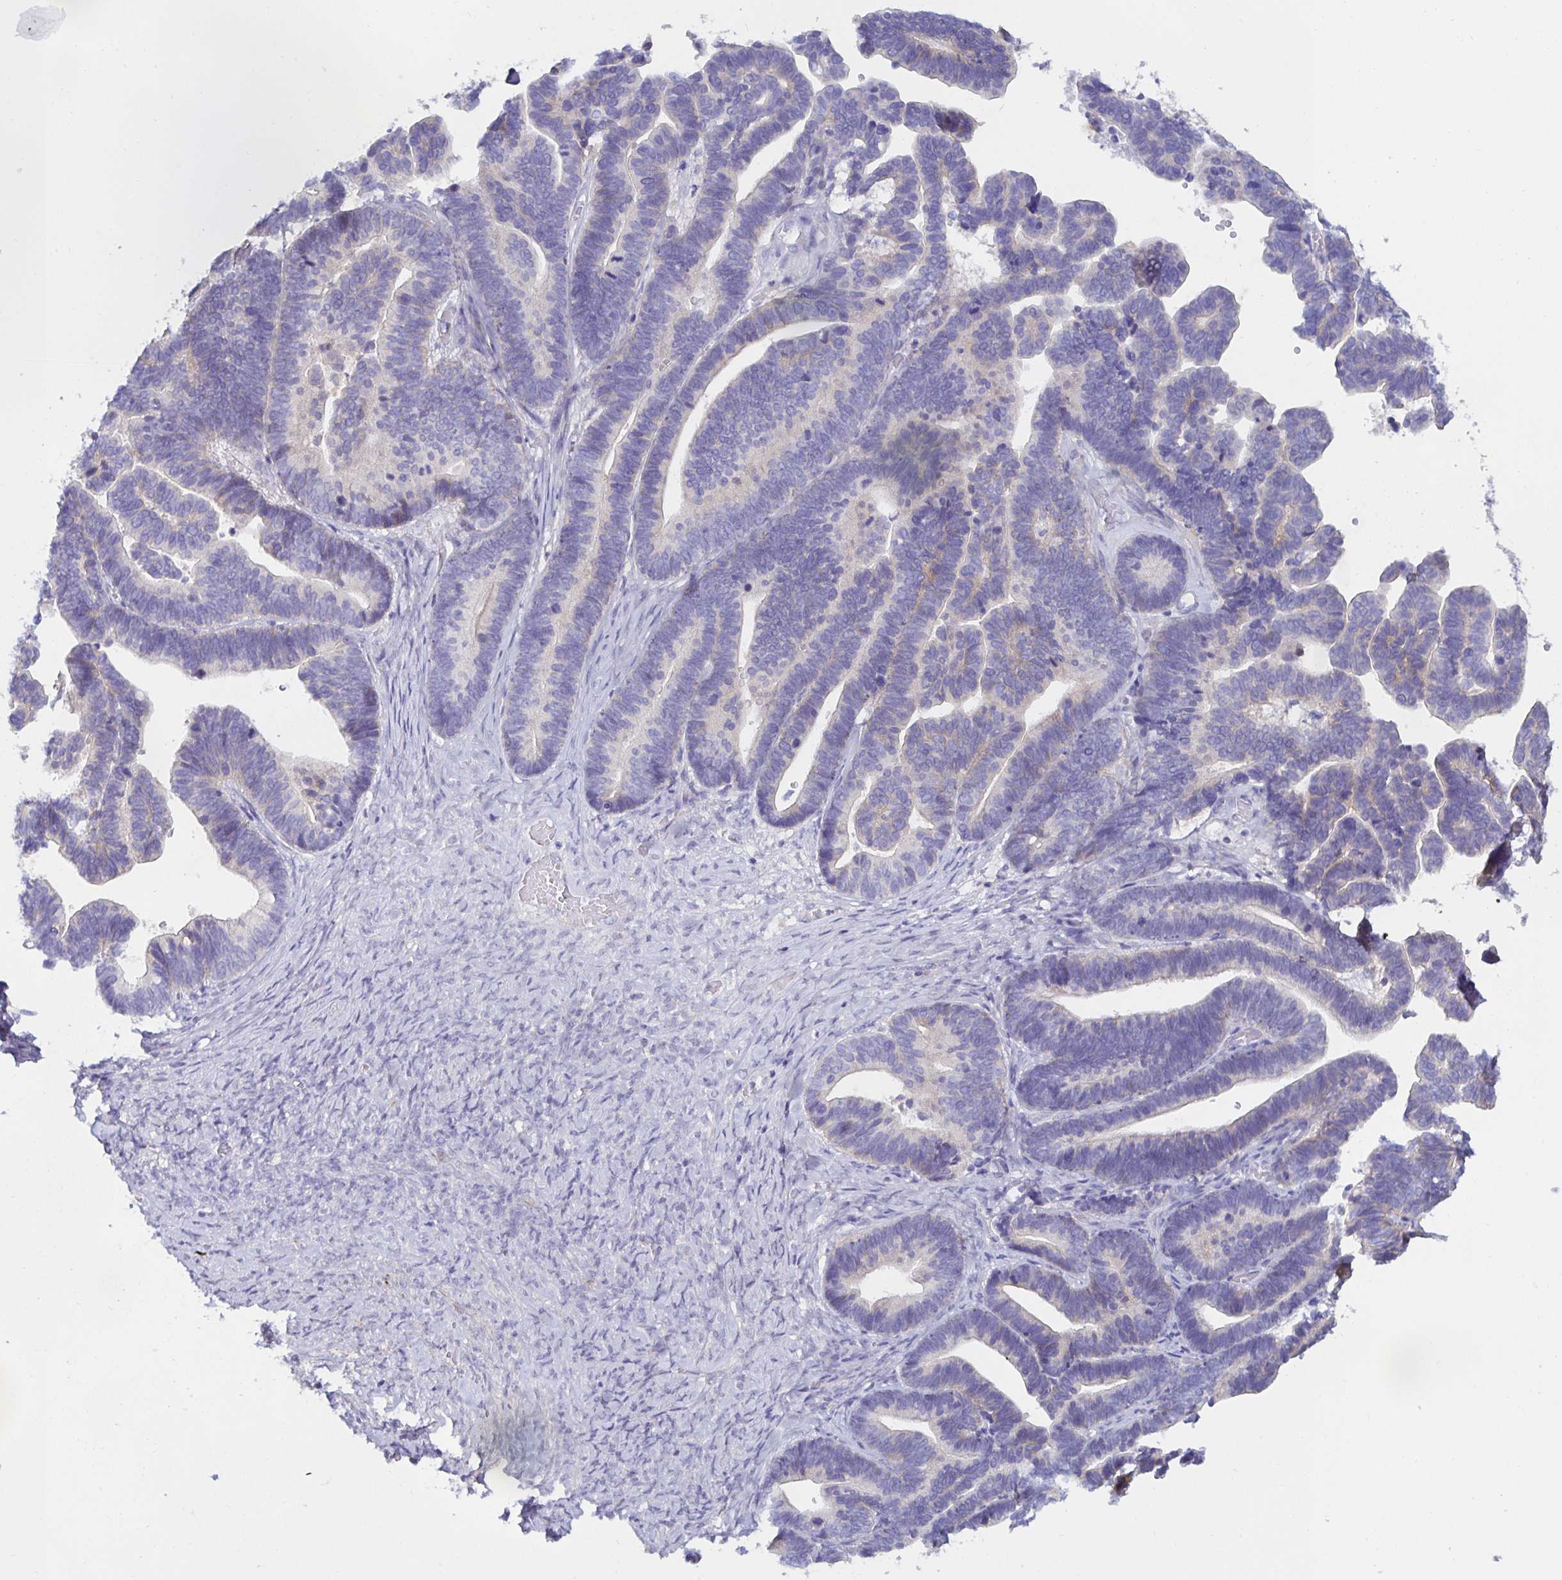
{"staining": {"intensity": "weak", "quantity": "<25%", "location": "cytoplasmic/membranous"}, "tissue": "ovarian cancer", "cell_type": "Tumor cells", "image_type": "cancer", "snomed": [{"axis": "morphology", "description": "Cystadenocarcinoma, serous, NOS"}, {"axis": "topography", "description": "Ovary"}], "caption": "The IHC image has no significant staining in tumor cells of ovarian serous cystadenocarcinoma tissue. (DAB (3,3'-diaminobenzidine) immunohistochemistry visualized using brightfield microscopy, high magnification).", "gene": "METTL22", "patient": {"sex": "female", "age": 56}}